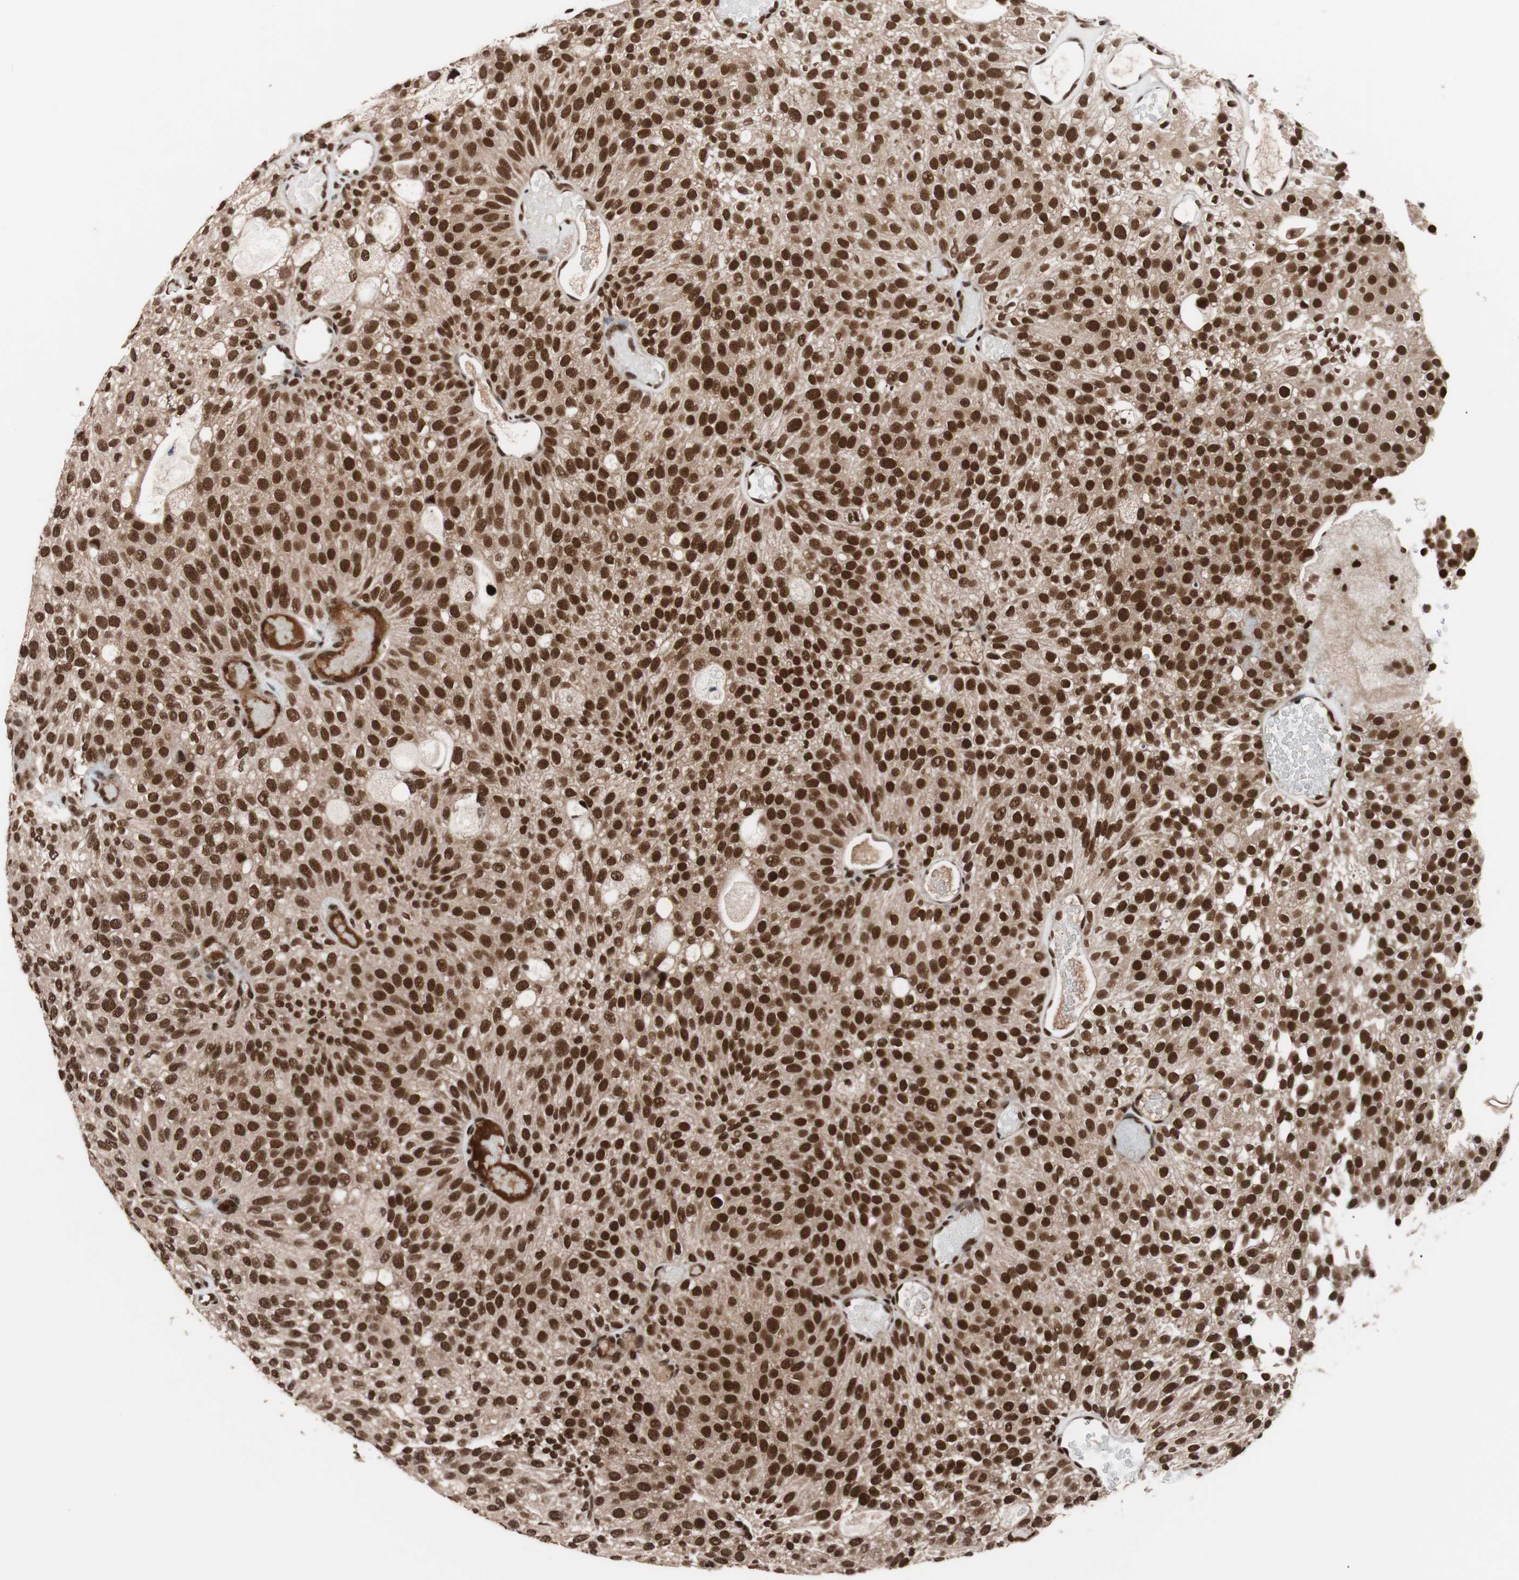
{"staining": {"intensity": "strong", "quantity": ">75%", "location": "nuclear"}, "tissue": "urothelial cancer", "cell_type": "Tumor cells", "image_type": "cancer", "snomed": [{"axis": "morphology", "description": "Urothelial carcinoma, Low grade"}, {"axis": "topography", "description": "Urinary bladder"}], "caption": "A high amount of strong nuclear expression is identified in about >75% of tumor cells in urothelial cancer tissue. Using DAB (3,3'-diaminobenzidine) (brown) and hematoxylin (blue) stains, captured at high magnification using brightfield microscopy.", "gene": "CHAMP1", "patient": {"sex": "male", "age": 78}}